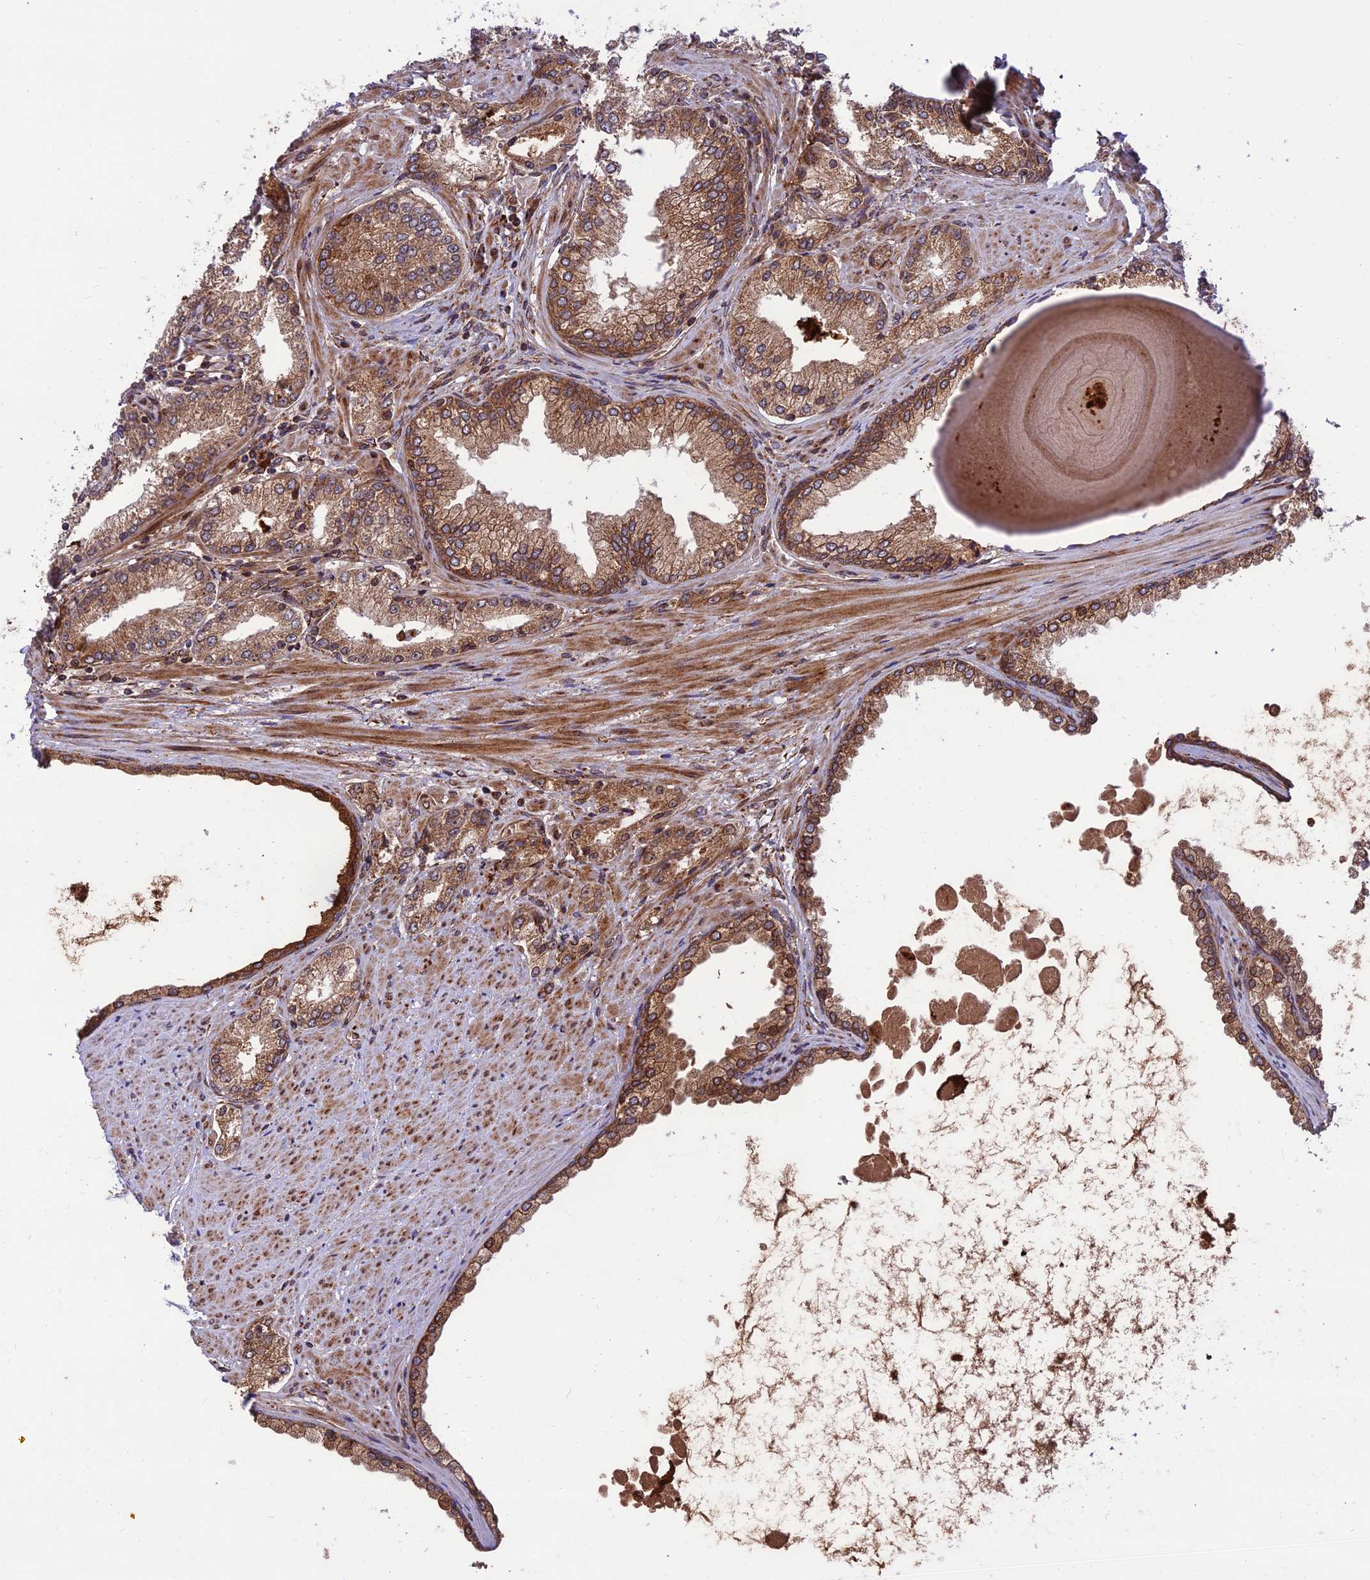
{"staining": {"intensity": "moderate", "quantity": ">75%", "location": "cytoplasmic/membranous"}, "tissue": "prostate cancer", "cell_type": "Tumor cells", "image_type": "cancer", "snomed": [{"axis": "morphology", "description": "Adenocarcinoma, High grade"}, {"axis": "topography", "description": "Prostate"}], "caption": "Tumor cells demonstrate medium levels of moderate cytoplasmic/membranous expression in approximately >75% of cells in prostate adenocarcinoma (high-grade).", "gene": "CRTAP", "patient": {"sex": "male", "age": 66}}